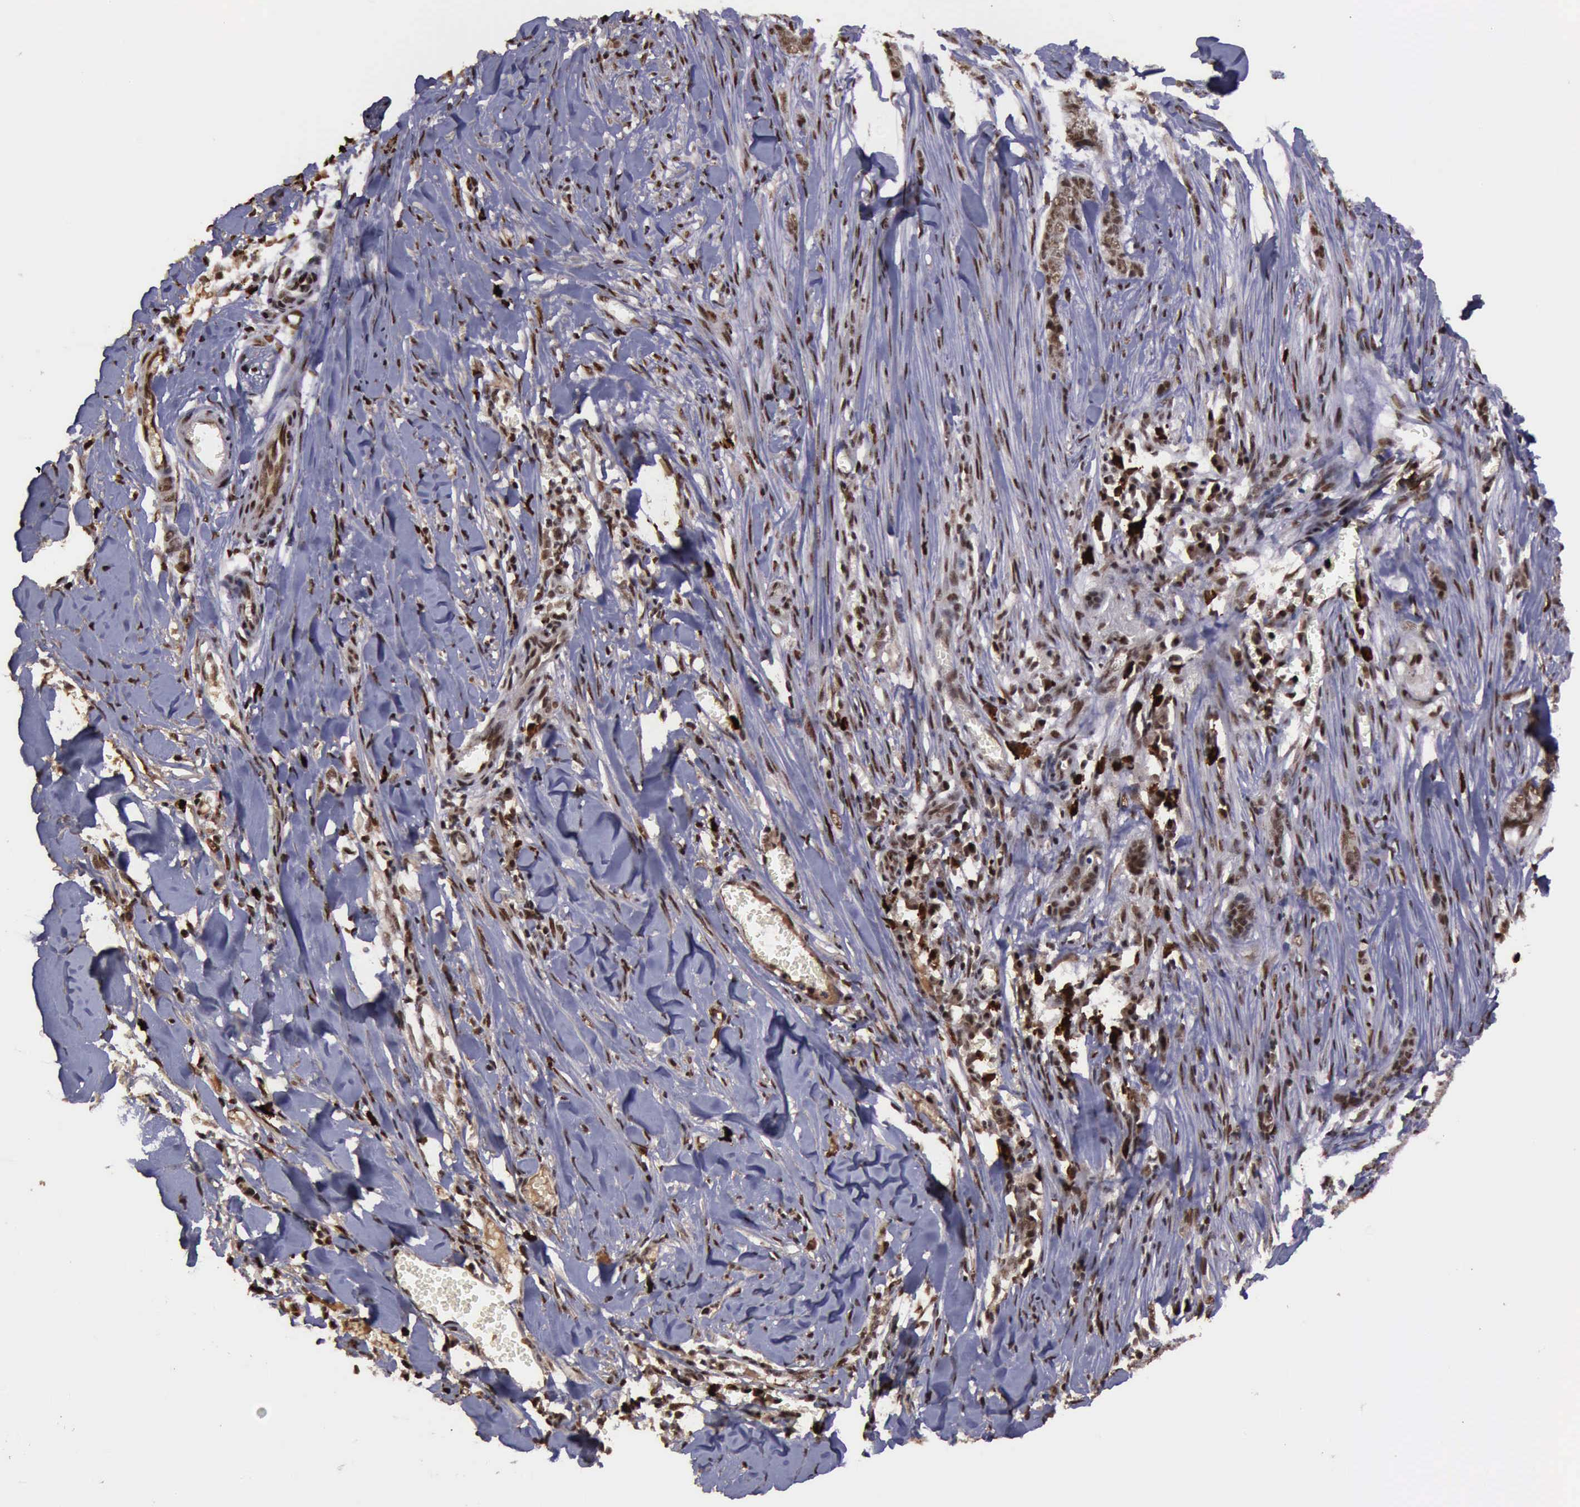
{"staining": {"intensity": "strong", "quantity": ">75%", "location": "nuclear"}, "tissue": "skin cancer", "cell_type": "Tumor cells", "image_type": "cancer", "snomed": [{"axis": "morphology", "description": "Normal tissue, NOS"}, {"axis": "morphology", "description": "Basal cell carcinoma"}, {"axis": "topography", "description": "Skin"}], "caption": "Immunohistochemical staining of skin basal cell carcinoma reveals strong nuclear protein staining in approximately >75% of tumor cells.", "gene": "TRMT2A", "patient": {"sex": "female", "age": 65}}